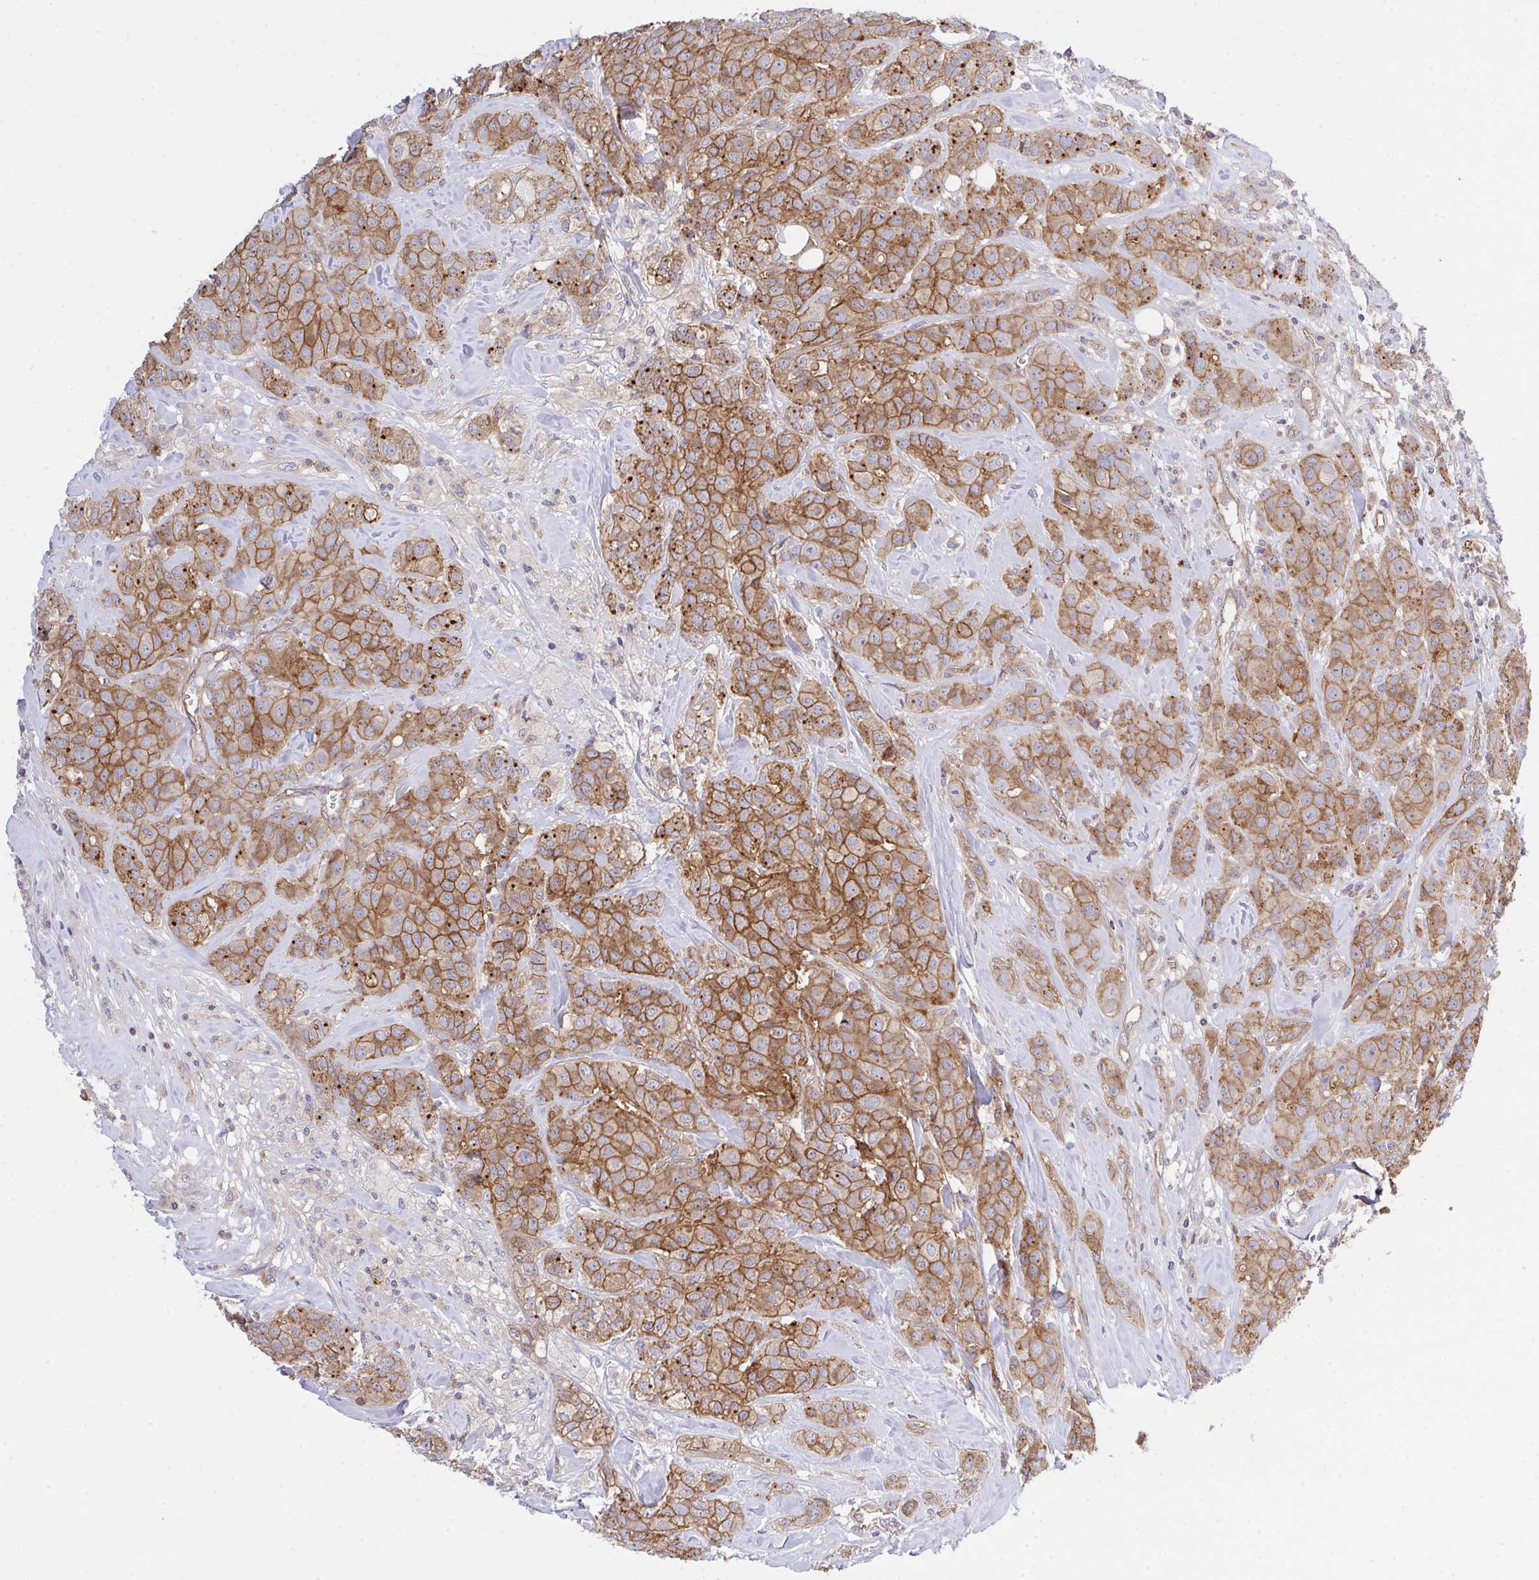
{"staining": {"intensity": "moderate", "quantity": ">75%", "location": "cytoplasmic/membranous"}, "tissue": "breast cancer", "cell_type": "Tumor cells", "image_type": "cancer", "snomed": [{"axis": "morphology", "description": "Normal tissue, NOS"}, {"axis": "morphology", "description": "Duct carcinoma"}, {"axis": "topography", "description": "Breast"}], "caption": "High-magnification brightfield microscopy of infiltrating ductal carcinoma (breast) stained with DAB (brown) and counterstained with hematoxylin (blue). tumor cells exhibit moderate cytoplasmic/membranous staining is present in about>75% of cells. (DAB = brown stain, brightfield microscopy at high magnification).", "gene": "C4orf36", "patient": {"sex": "female", "age": 43}}